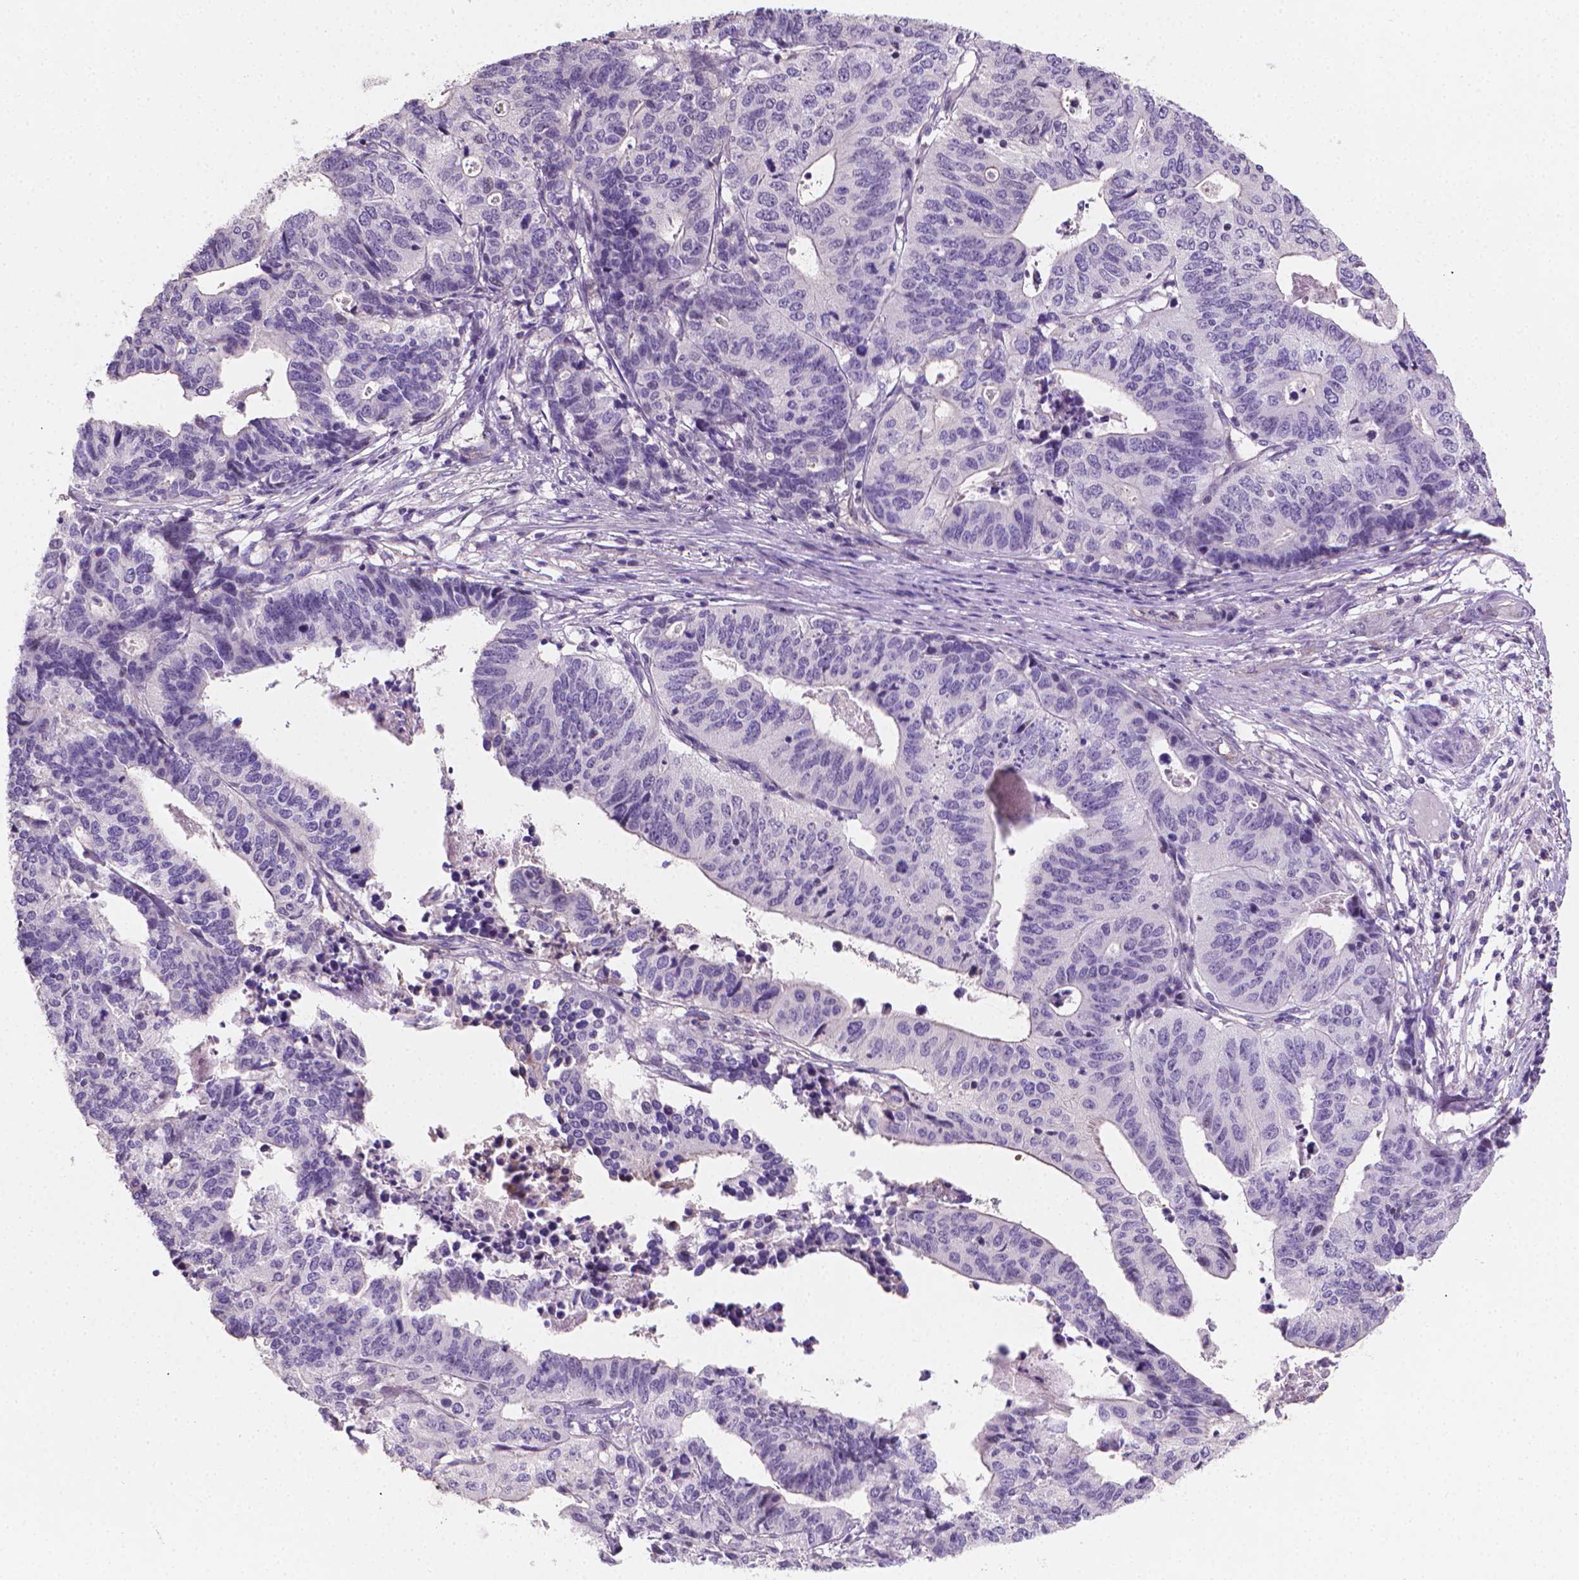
{"staining": {"intensity": "negative", "quantity": "none", "location": "none"}, "tissue": "stomach cancer", "cell_type": "Tumor cells", "image_type": "cancer", "snomed": [{"axis": "morphology", "description": "Adenocarcinoma, NOS"}, {"axis": "topography", "description": "Stomach, upper"}], "caption": "The photomicrograph exhibits no significant expression in tumor cells of adenocarcinoma (stomach).", "gene": "CLXN", "patient": {"sex": "female", "age": 67}}